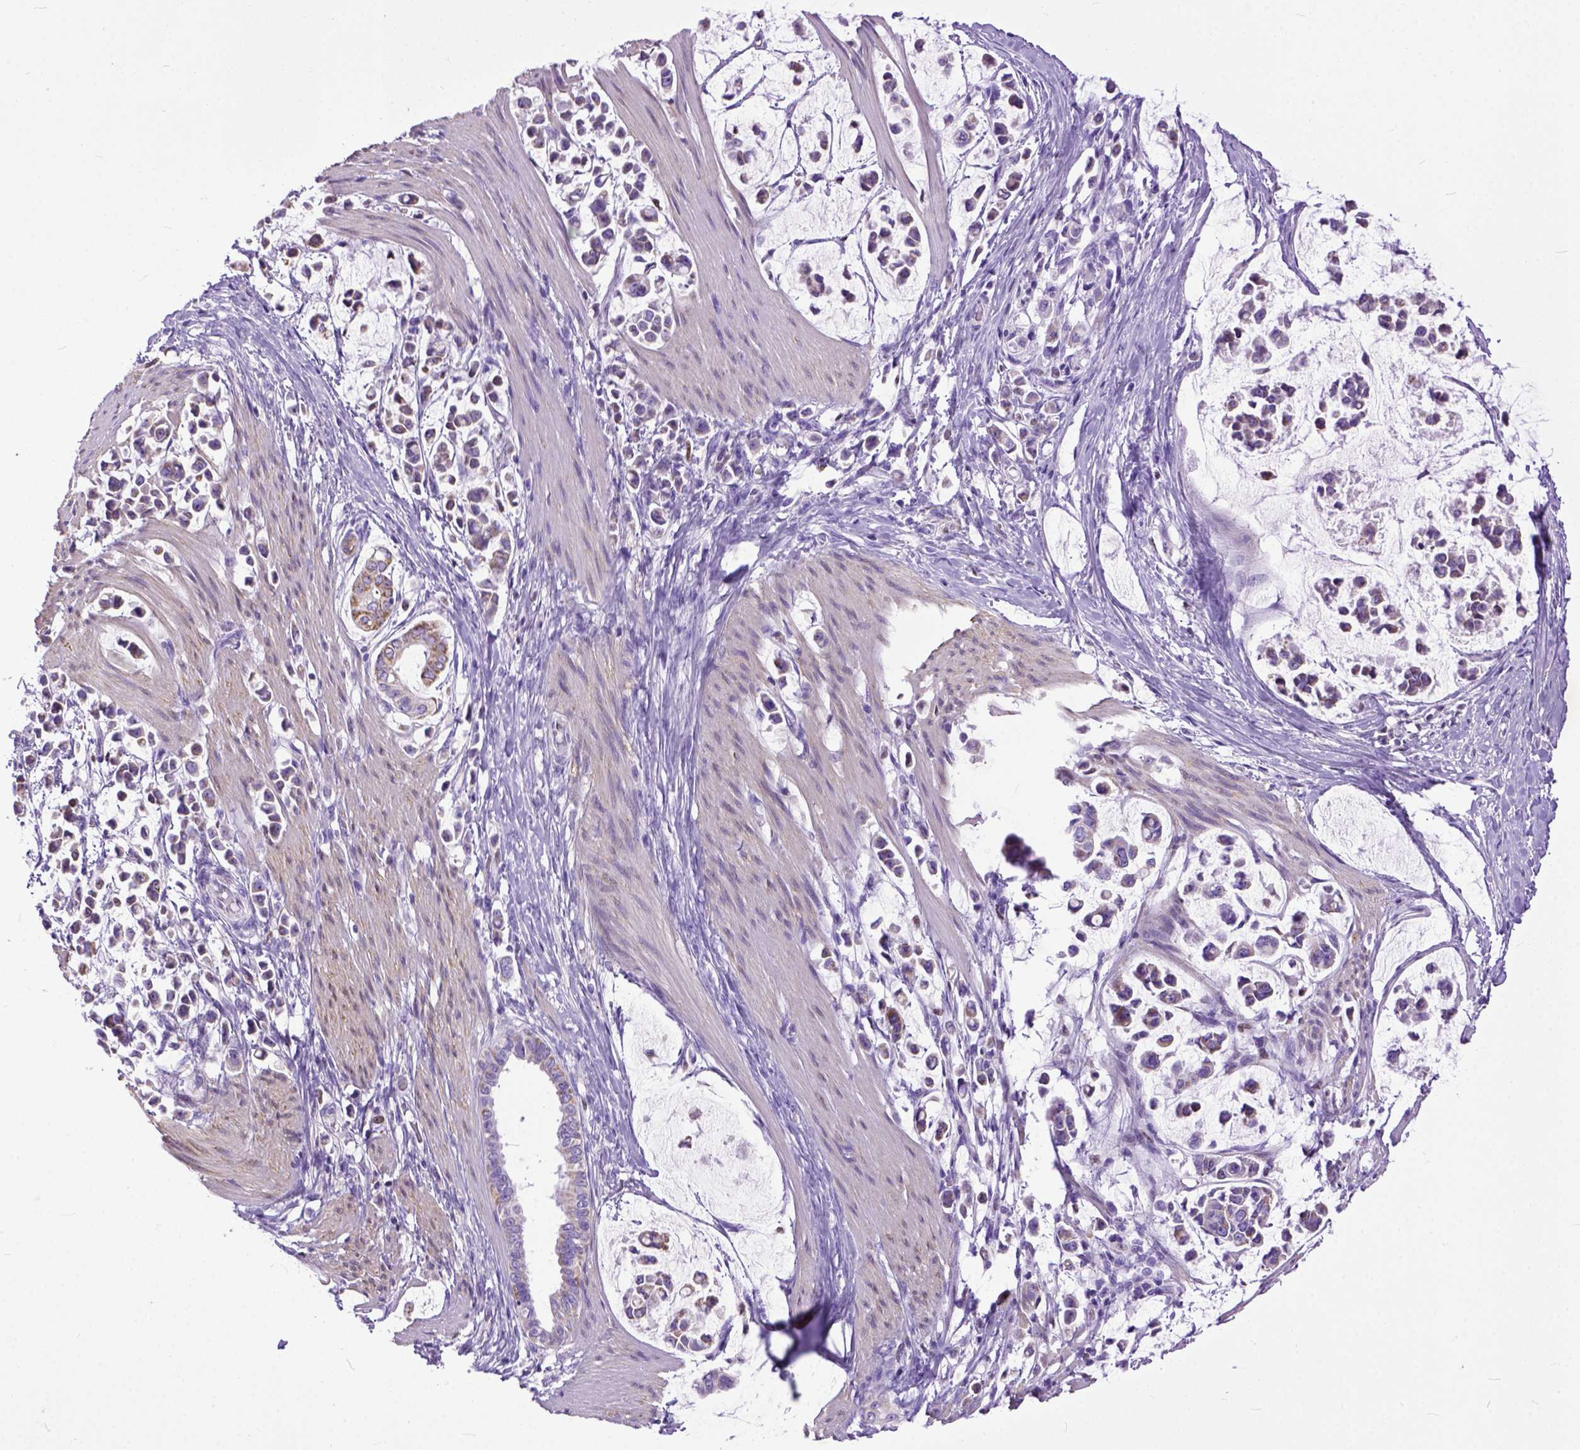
{"staining": {"intensity": "moderate", "quantity": "25%-75%", "location": "cytoplasmic/membranous"}, "tissue": "stomach cancer", "cell_type": "Tumor cells", "image_type": "cancer", "snomed": [{"axis": "morphology", "description": "Adenocarcinoma, NOS"}, {"axis": "topography", "description": "Stomach"}], "caption": "The micrograph exhibits staining of stomach cancer, revealing moderate cytoplasmic/membranous protein expression (brown color) within tumor cells.", "gene": "CRB1", "patient": {"sex": "male", "age": 82}}